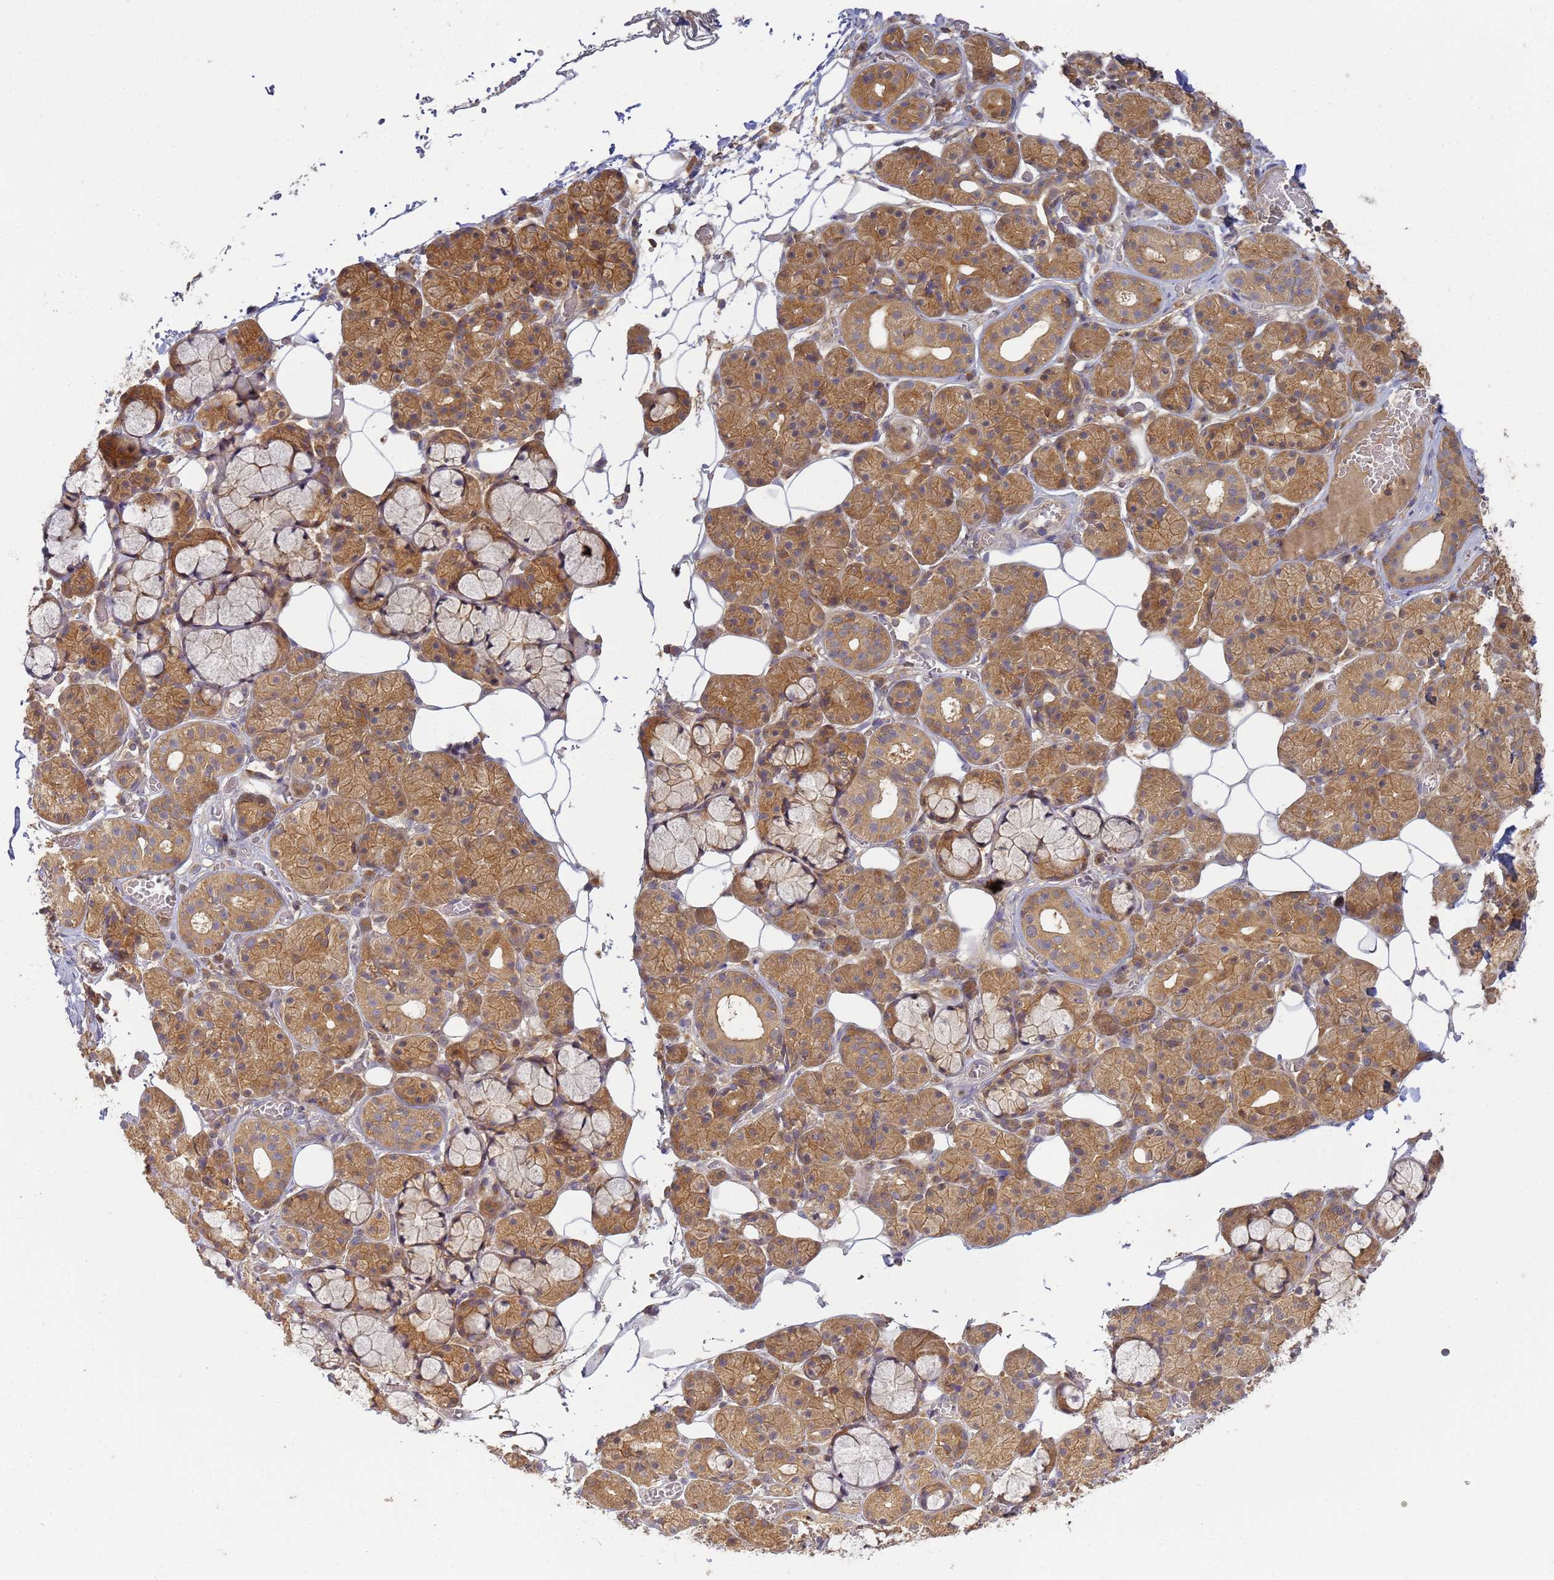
{"staining": {"intensity": "moderate", "quantity": ">75%", "location": "cytoplasmic/membranous"}, "tissue": "salivary gland", "cell_type": "Glandular cells", "image_type": "normal", "snomed": [{"axis": "morphology", "description": "Normal tissue, NOS"}, {"axis": "topography", "description": "Salivary gland"}], "caption": "A brown stain labels moderate cytoplasmic/membranous expression of a protein in glandular cells of normal salivary gland. The protein of interest is stained brown, and the nuclei are stained in blue (DAB IHC with brightfield microscopy, high magnification).", "gene": "SHARPIN", "patient": {"sex": "male", "age": 63}}